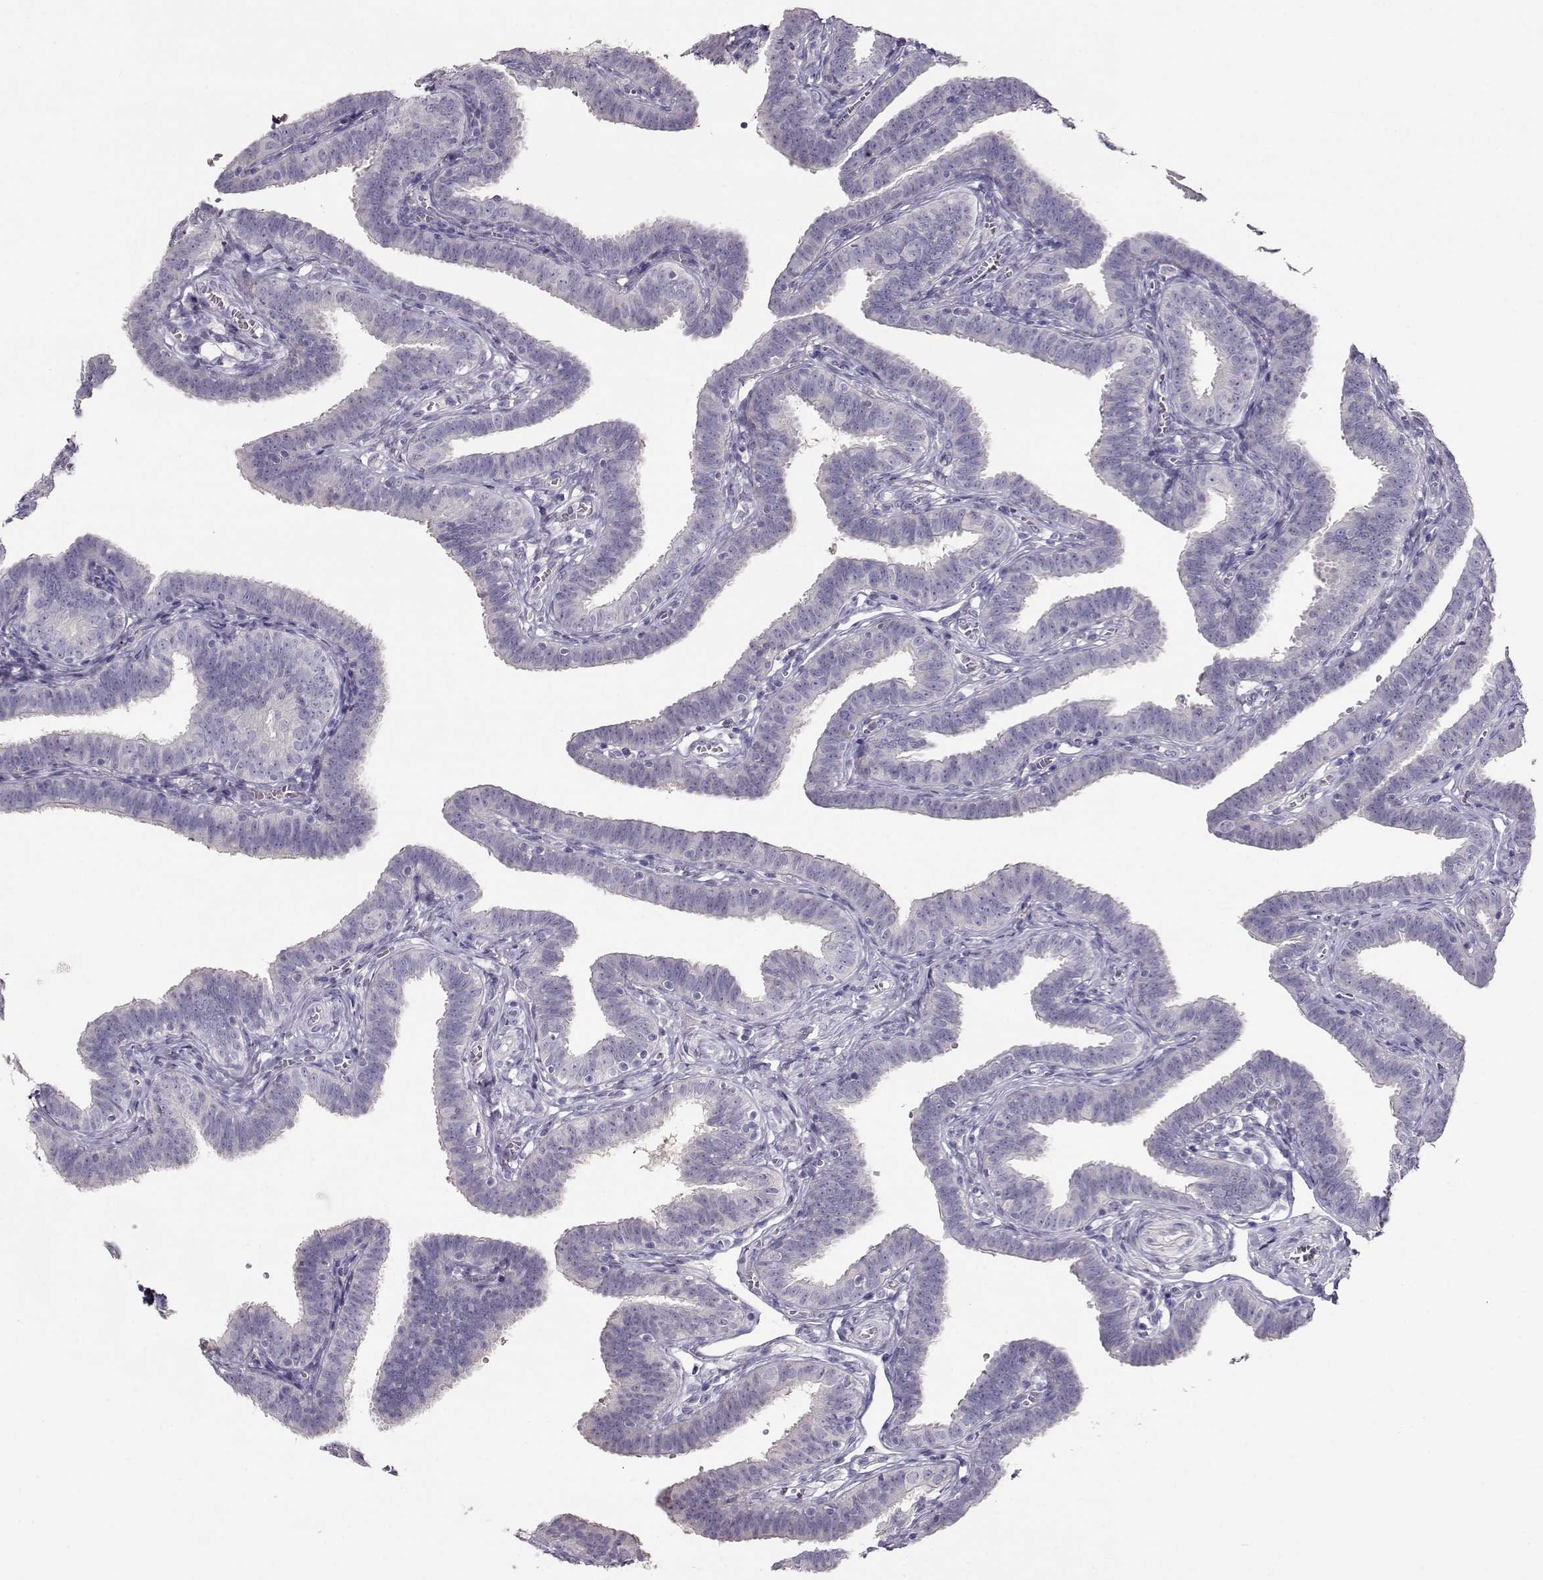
{"staining": {"intensity": "negative", "quantity": "none", "location": "none"}, "tissue": "fallopian tube", "cell_type": "Glandular cells", "image_type": "normal", "snomed": [{"axis": "morphology", "description": "Normal tissue, NOS"}, {"axis": "topography", "description": "Fallopian tube"}], "caption": "Immunohistochemistry photomicrograph of normal human fallopian tube stained for a protein (brown), which exhibits no expression in glandular cells. (DAB IHC, high magnification).", "gene": "NDRG4", "patient": {"sex": "female", "age": 25}}